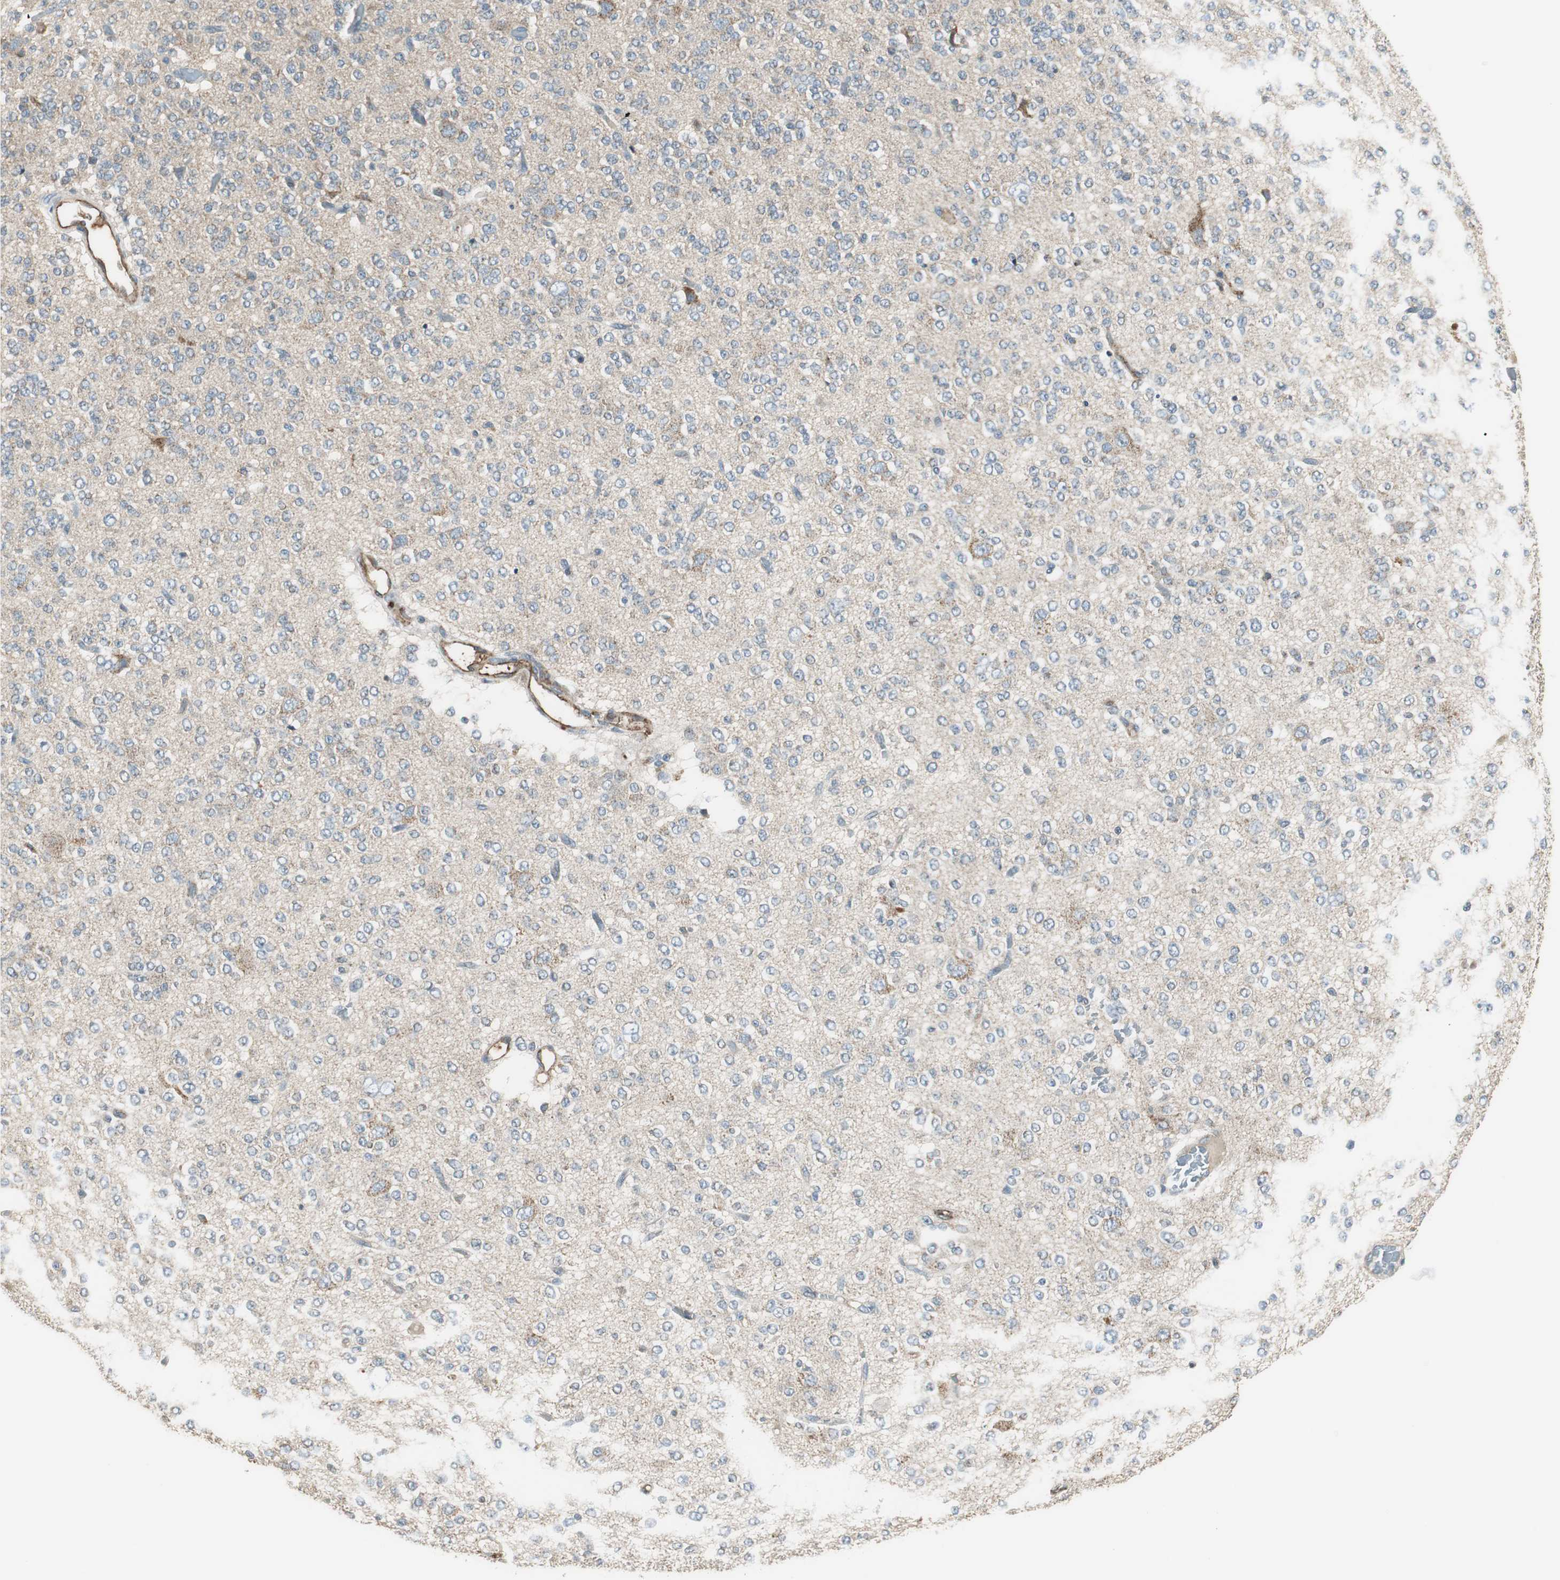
{"staining": {"intensity": "moderate", "quantity": "25%-75%", "location": "cytoplasmic/membranous"}, "tissue": "glioma", "cell_type": "Tumor cells", "image_type": "cancer", "snomed": [{"axis": "morphology", "description": "Glioma, malignant, Low grade"}, {"axis": "topography", "description": "Brain"}], "caption": "High-magnification brightfield microscopy of glioma stained with DAB (3,3'-diaminobenzidine) (brown) and counterstained with hematoxylin (blue). tumor cells exhibit moderate cytoplasmic/membranous expression is seen in about25%-75% of cells.", "gene": "MSTO1", "patient": {"sex": "male", "age": 38}}